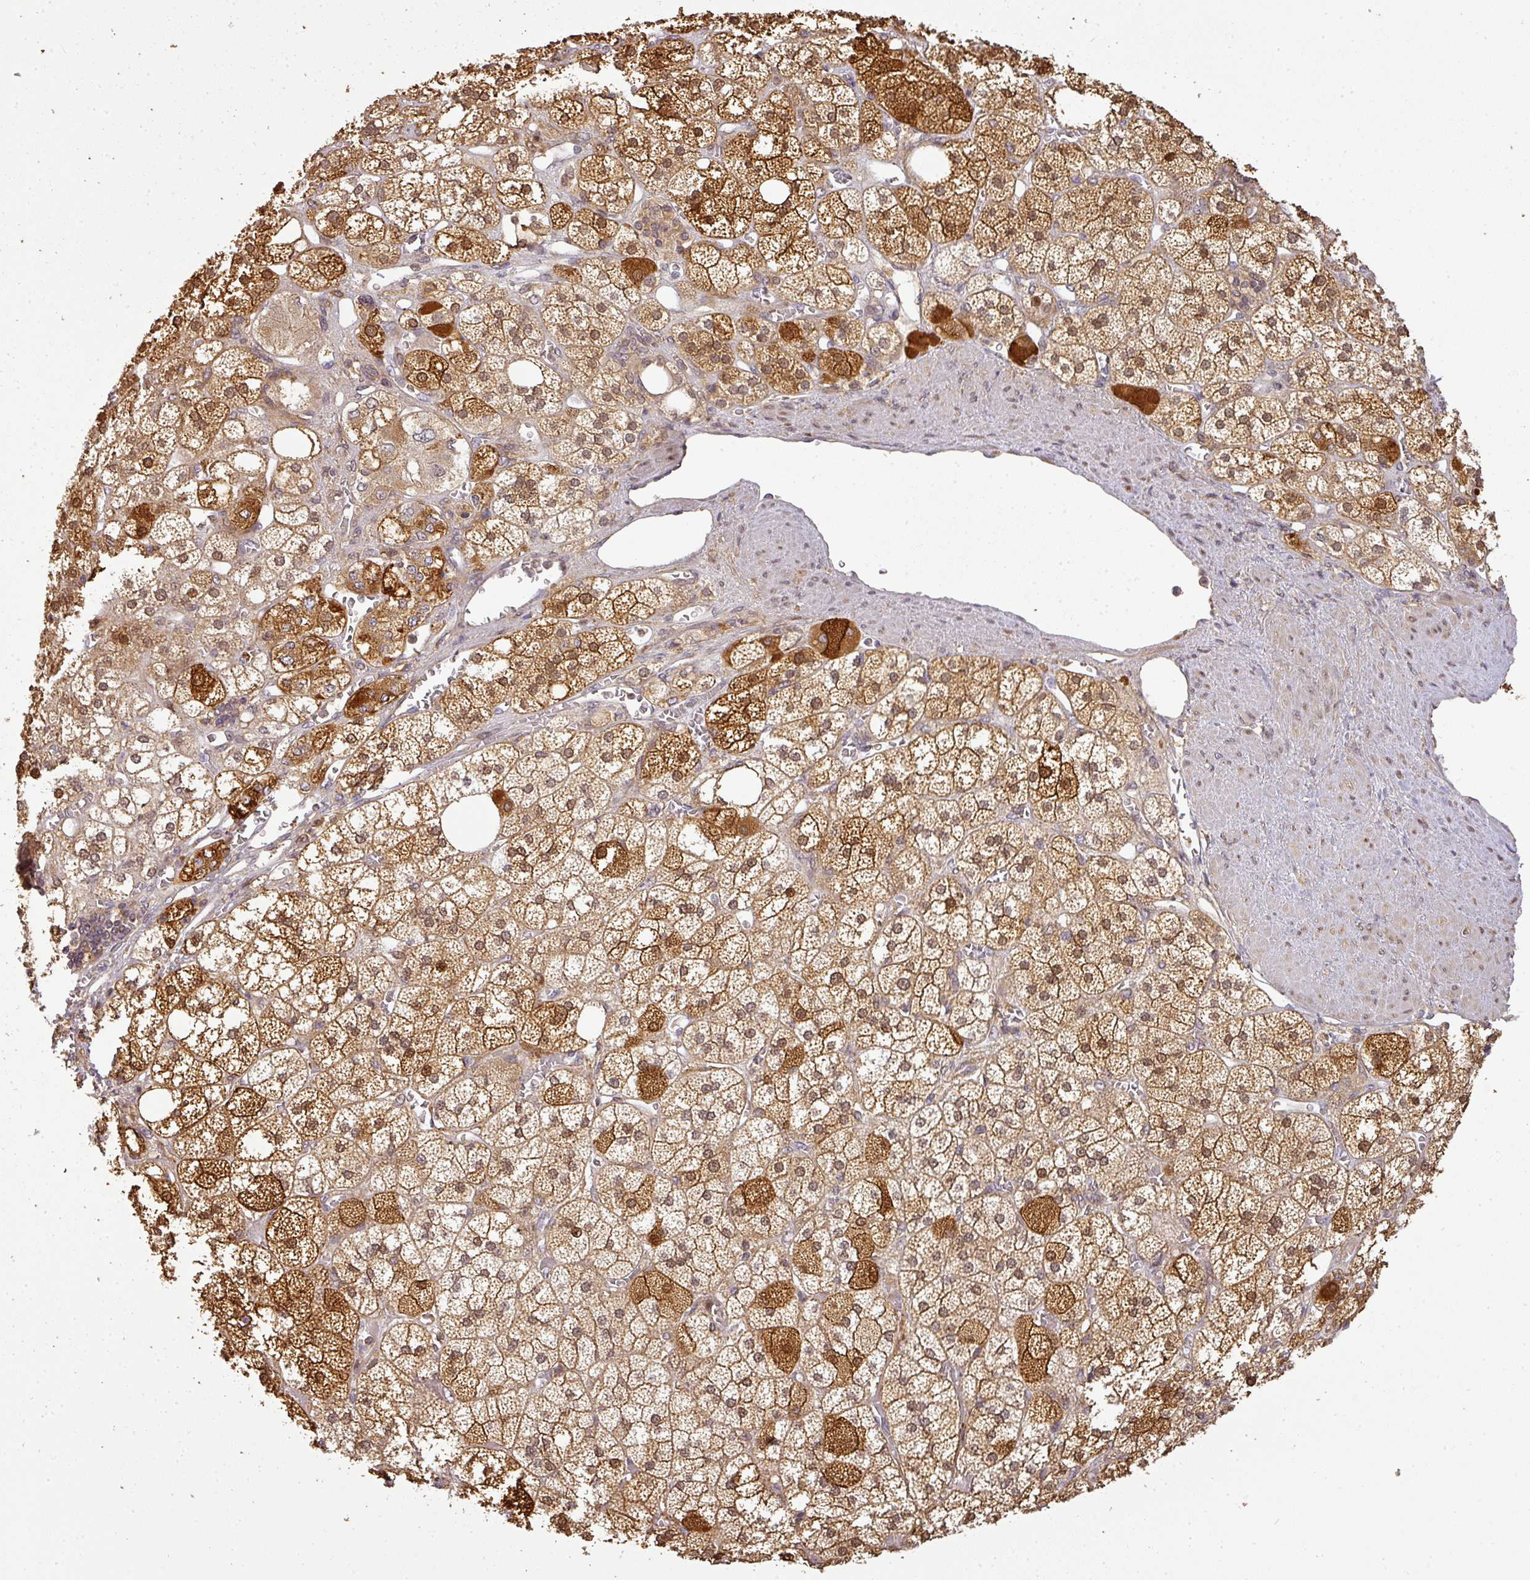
{"staining": {"intensity": "moderate", "quantity": ">75%", "location": "cytoplasmic/membranous,nuclear"}, "tissue": "adrenal gland", "cell_type": "Glandular cells", "image_type": "normal", "snomed": [{"axis": "morphology", "description": "Normal tissue, NOS"}, {"axis": "topography", "description": "Adrenal gland"}], "caption": "Protein expression analysis of normal adrenal gland demonstrates moderate cytoplasmic/membranous,nuclear staining in approximately >75% of glandular cells.", "gene": "FAIM", "patient": {"sex": "male", "age": 61}}